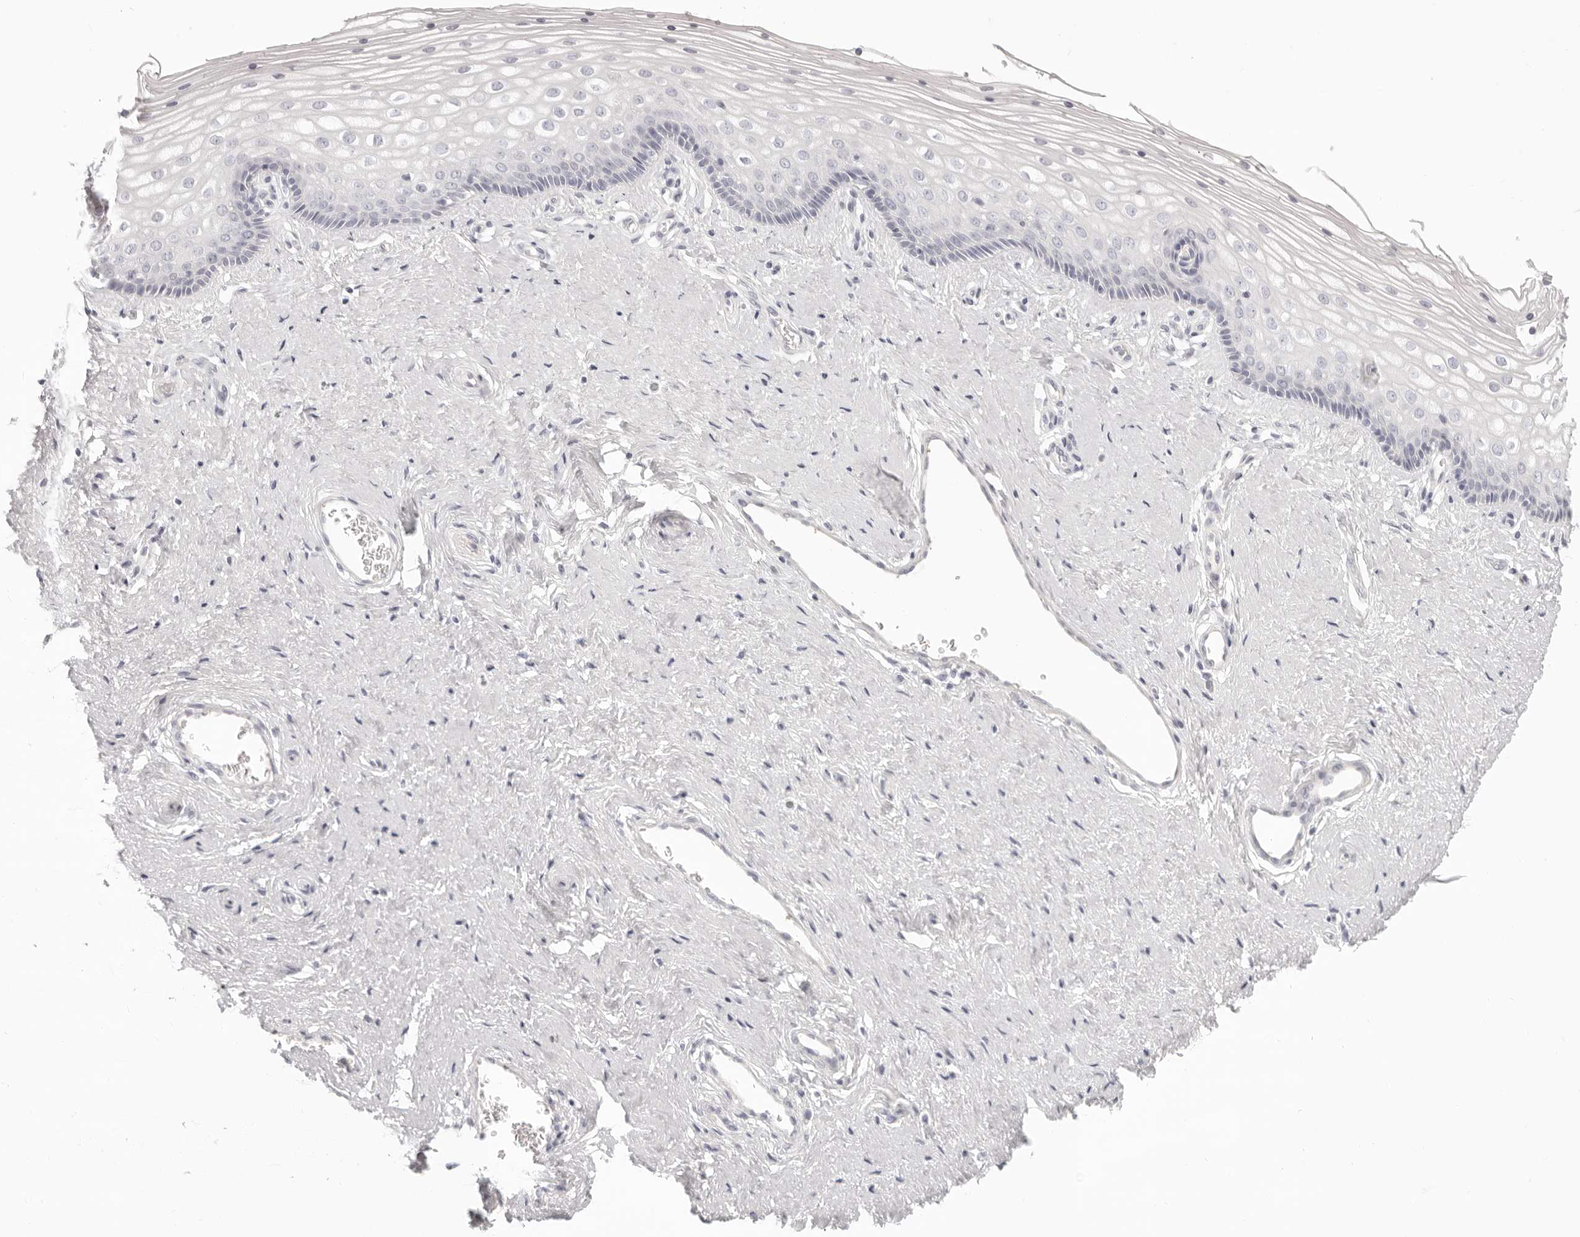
{"staining": {"intensity": "negative", "quantity": "none", "location": "none"}, "tissue": "vagina", "cell_type": "Squamous epithelial cells", "image_type": "normal", "snomed": [{"axis": "morphology", "description": "Normal tissue, NOS"}, {"axis": "topography", "description": "Vagina"}], "caption": "An IHC image of unremarkable vagina is shown. There is no staining in squamous epithelial cells of vagina. Nuclei are stained in blue.", "gene": "FABP1", "patient": {"sex": "female", "age": 46}}